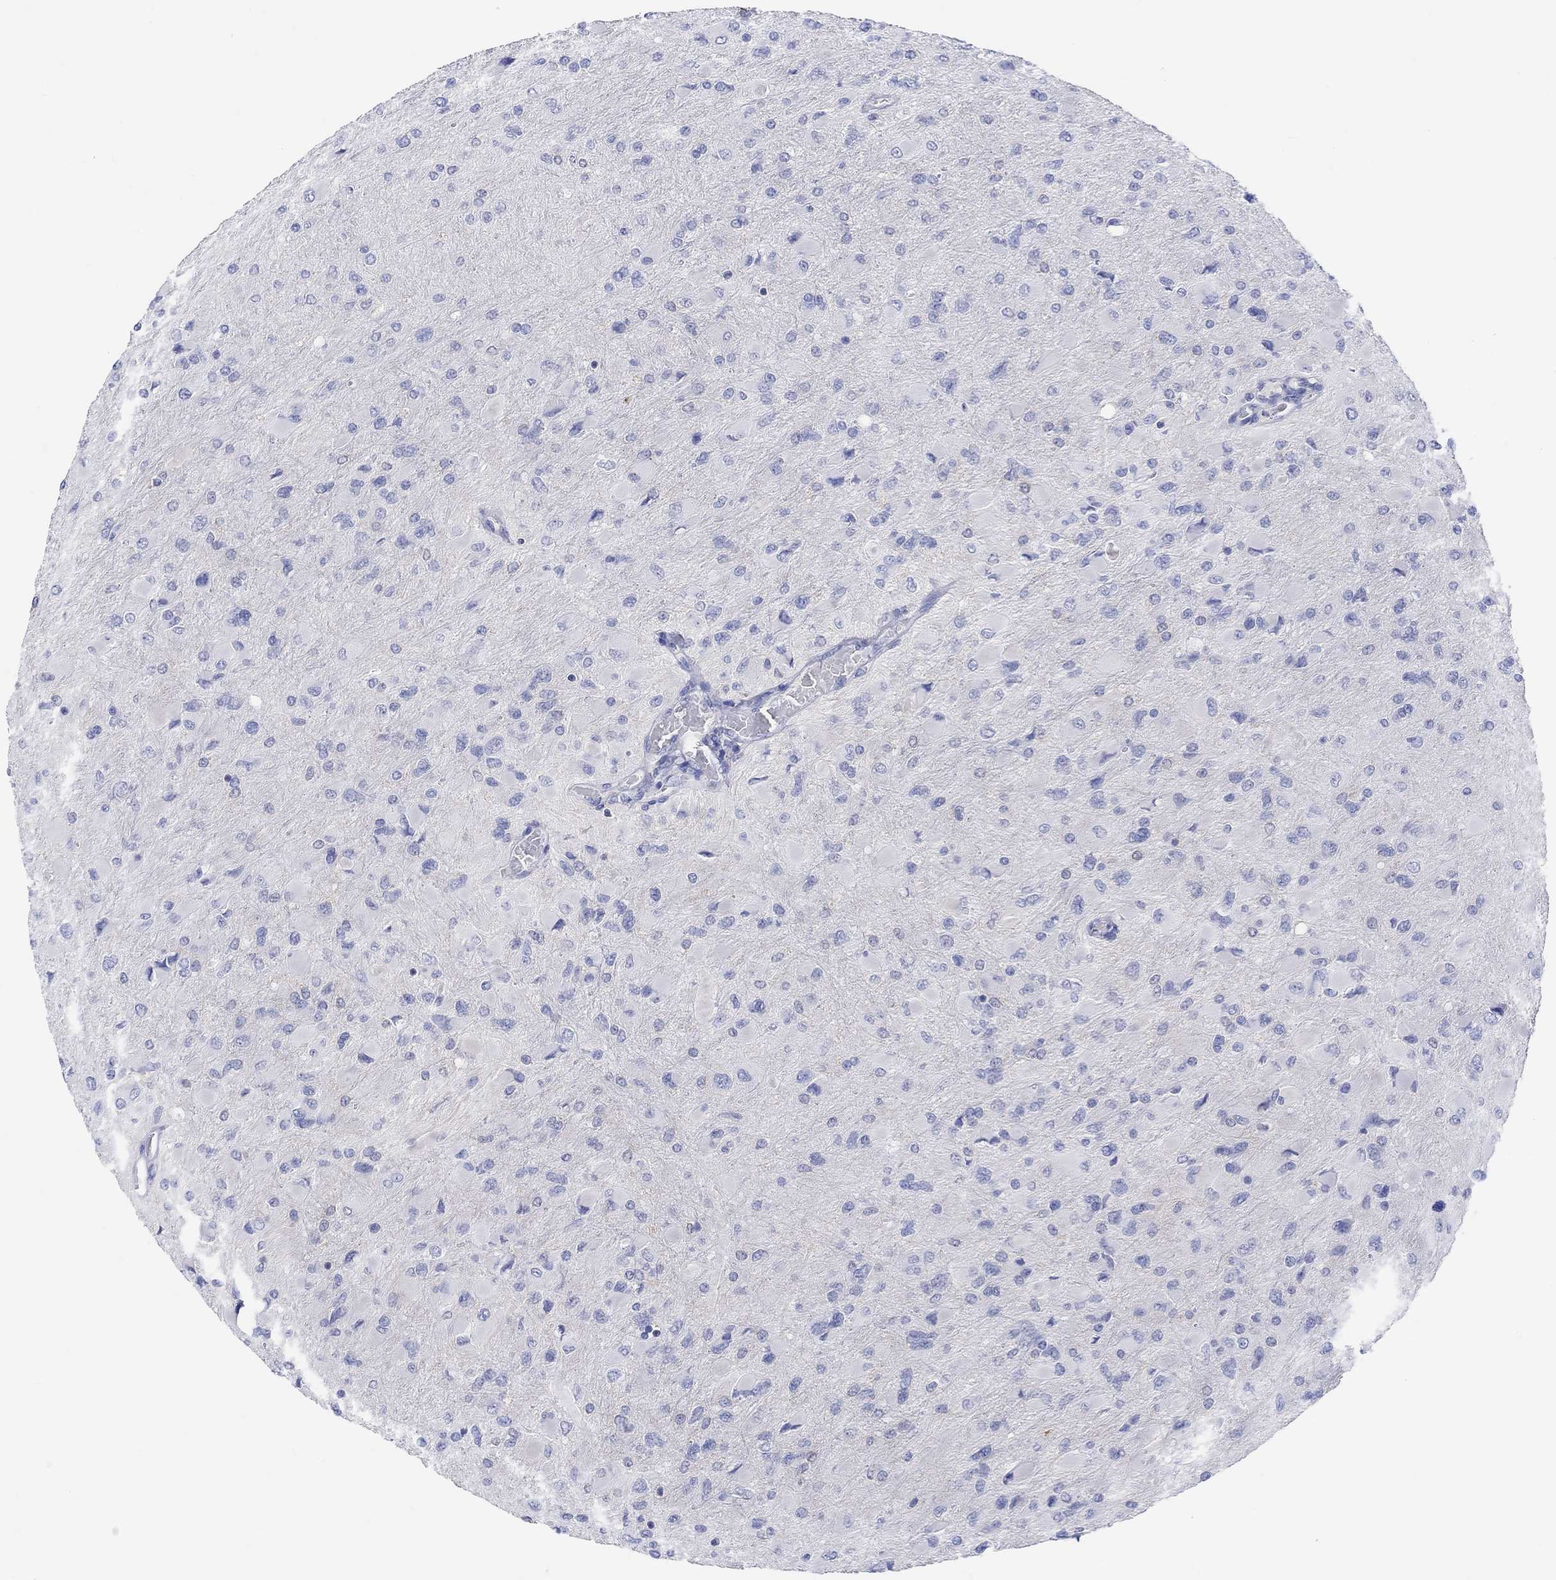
{"staining": {"intensity": "negative", "quantity": "none", "location": "none"}, "tissue": "glioma", "cell_type": "Tumor cells", "image_type": "cancer", "snomed": [{"axis": "morphology", "description": "Glioma, malignant, High grade"}, {"axis": "topography", "description": "Cerebral cortex"}], "caption": "The photomicrograph displays no staining of tumor cells in high-grade glioma (malignant). Brightfield microscopy of IHC stained with DAB (brown) and hematoxylin (blue), captured at high magnification.", "gene": "GCM1", "patient": {"sex": "female", "age": 36}}